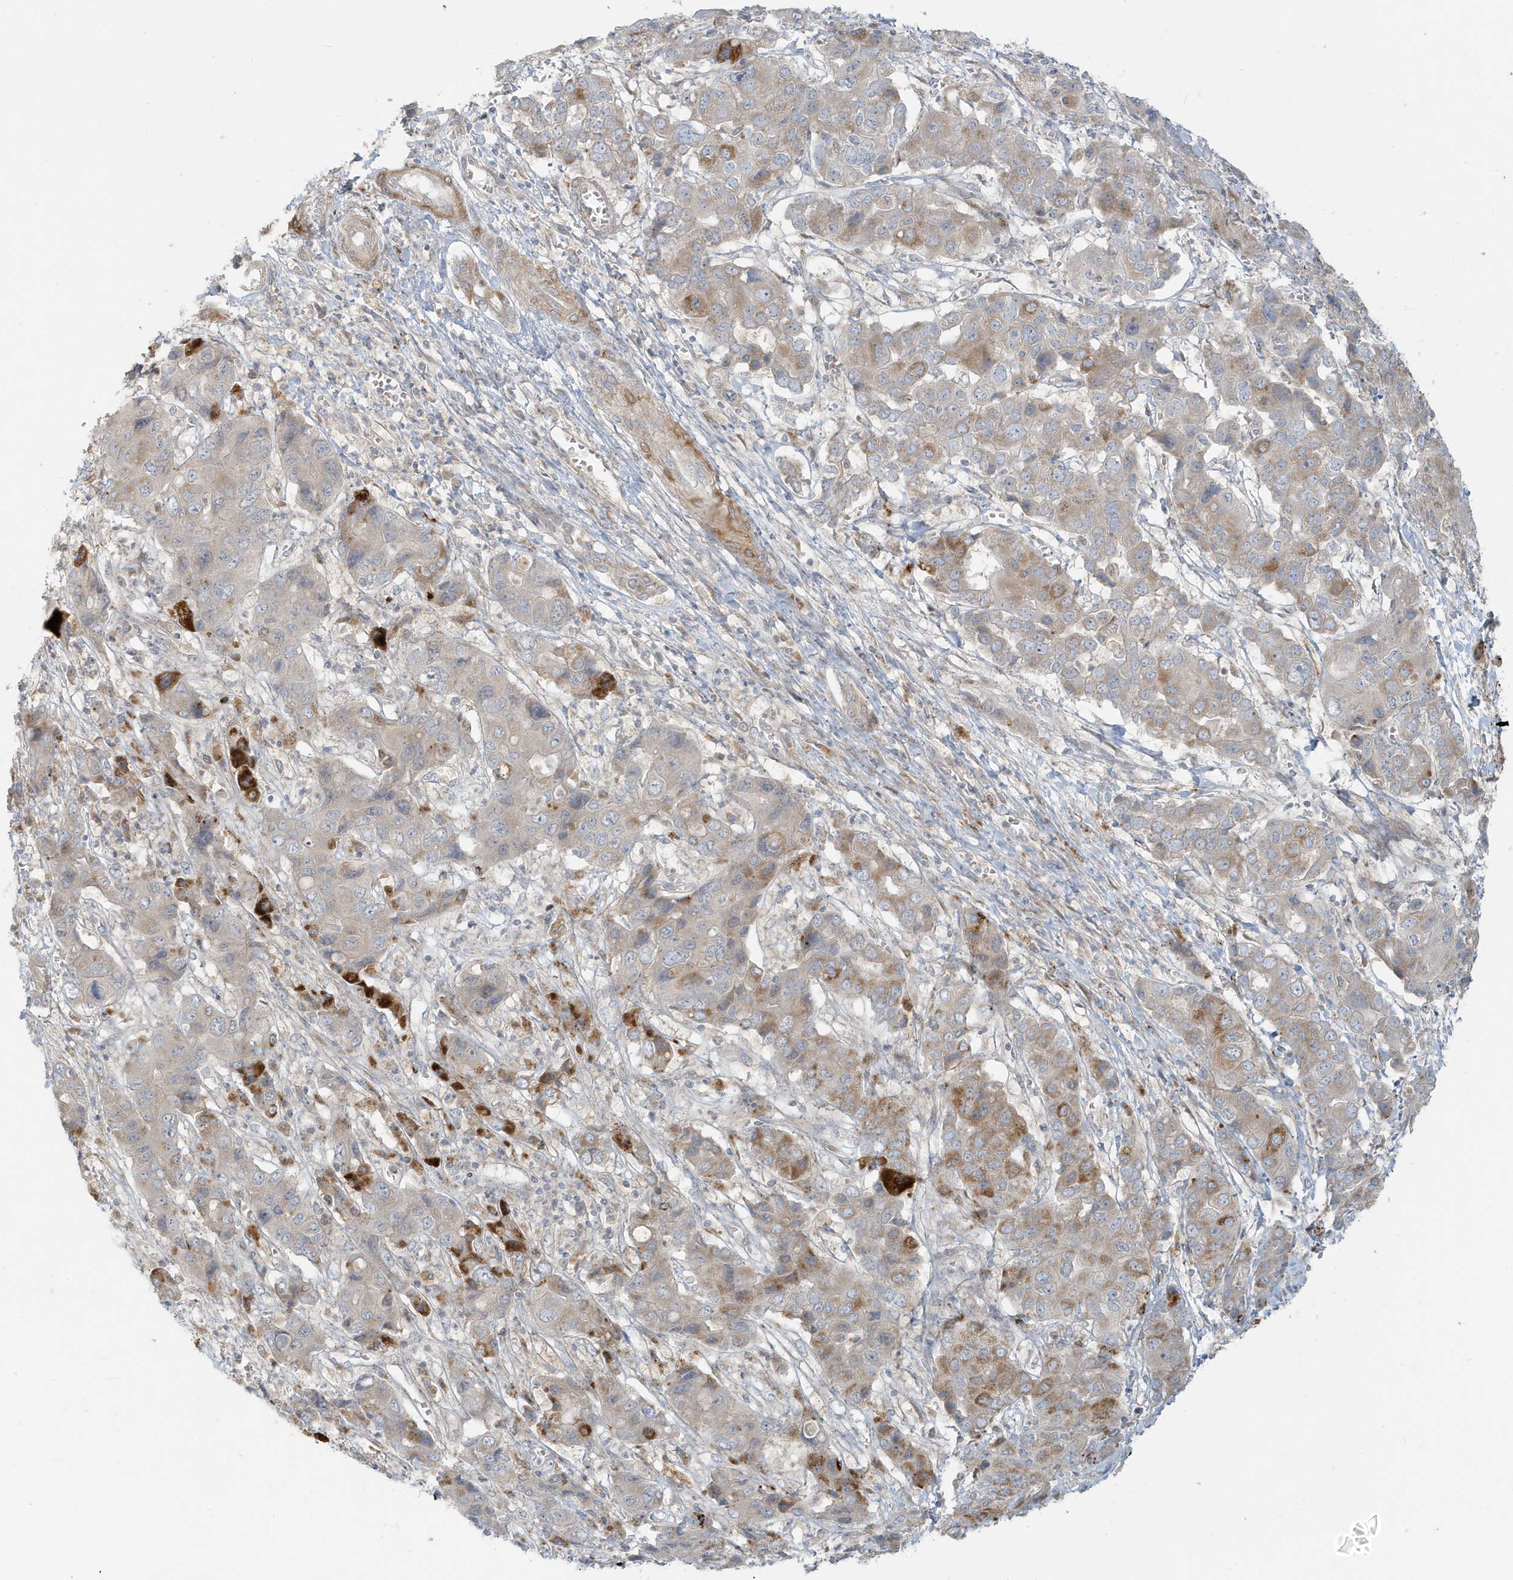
{"staining": {"intensity": "moderate", "quantity": "25%-75%", "location": "cytoplasmic/membranous"}, "tissue": "liver cancer", "cell_type": "Tumor cells", "image_type": "cancer", "snomed": [{"axis": "morphology", "description": "Cholangiocarcinoma"}, {"axis": "topography", "description": "Liver"}], "caption": "Immunohistochemical staining of liver cancer reveals medium levels of moderate cytoplasmic/membranous staining in approximately 25%-75% of tumor cells.", "gene": "MCOLN1", "patient": {"sex": "male", "age": 67}}